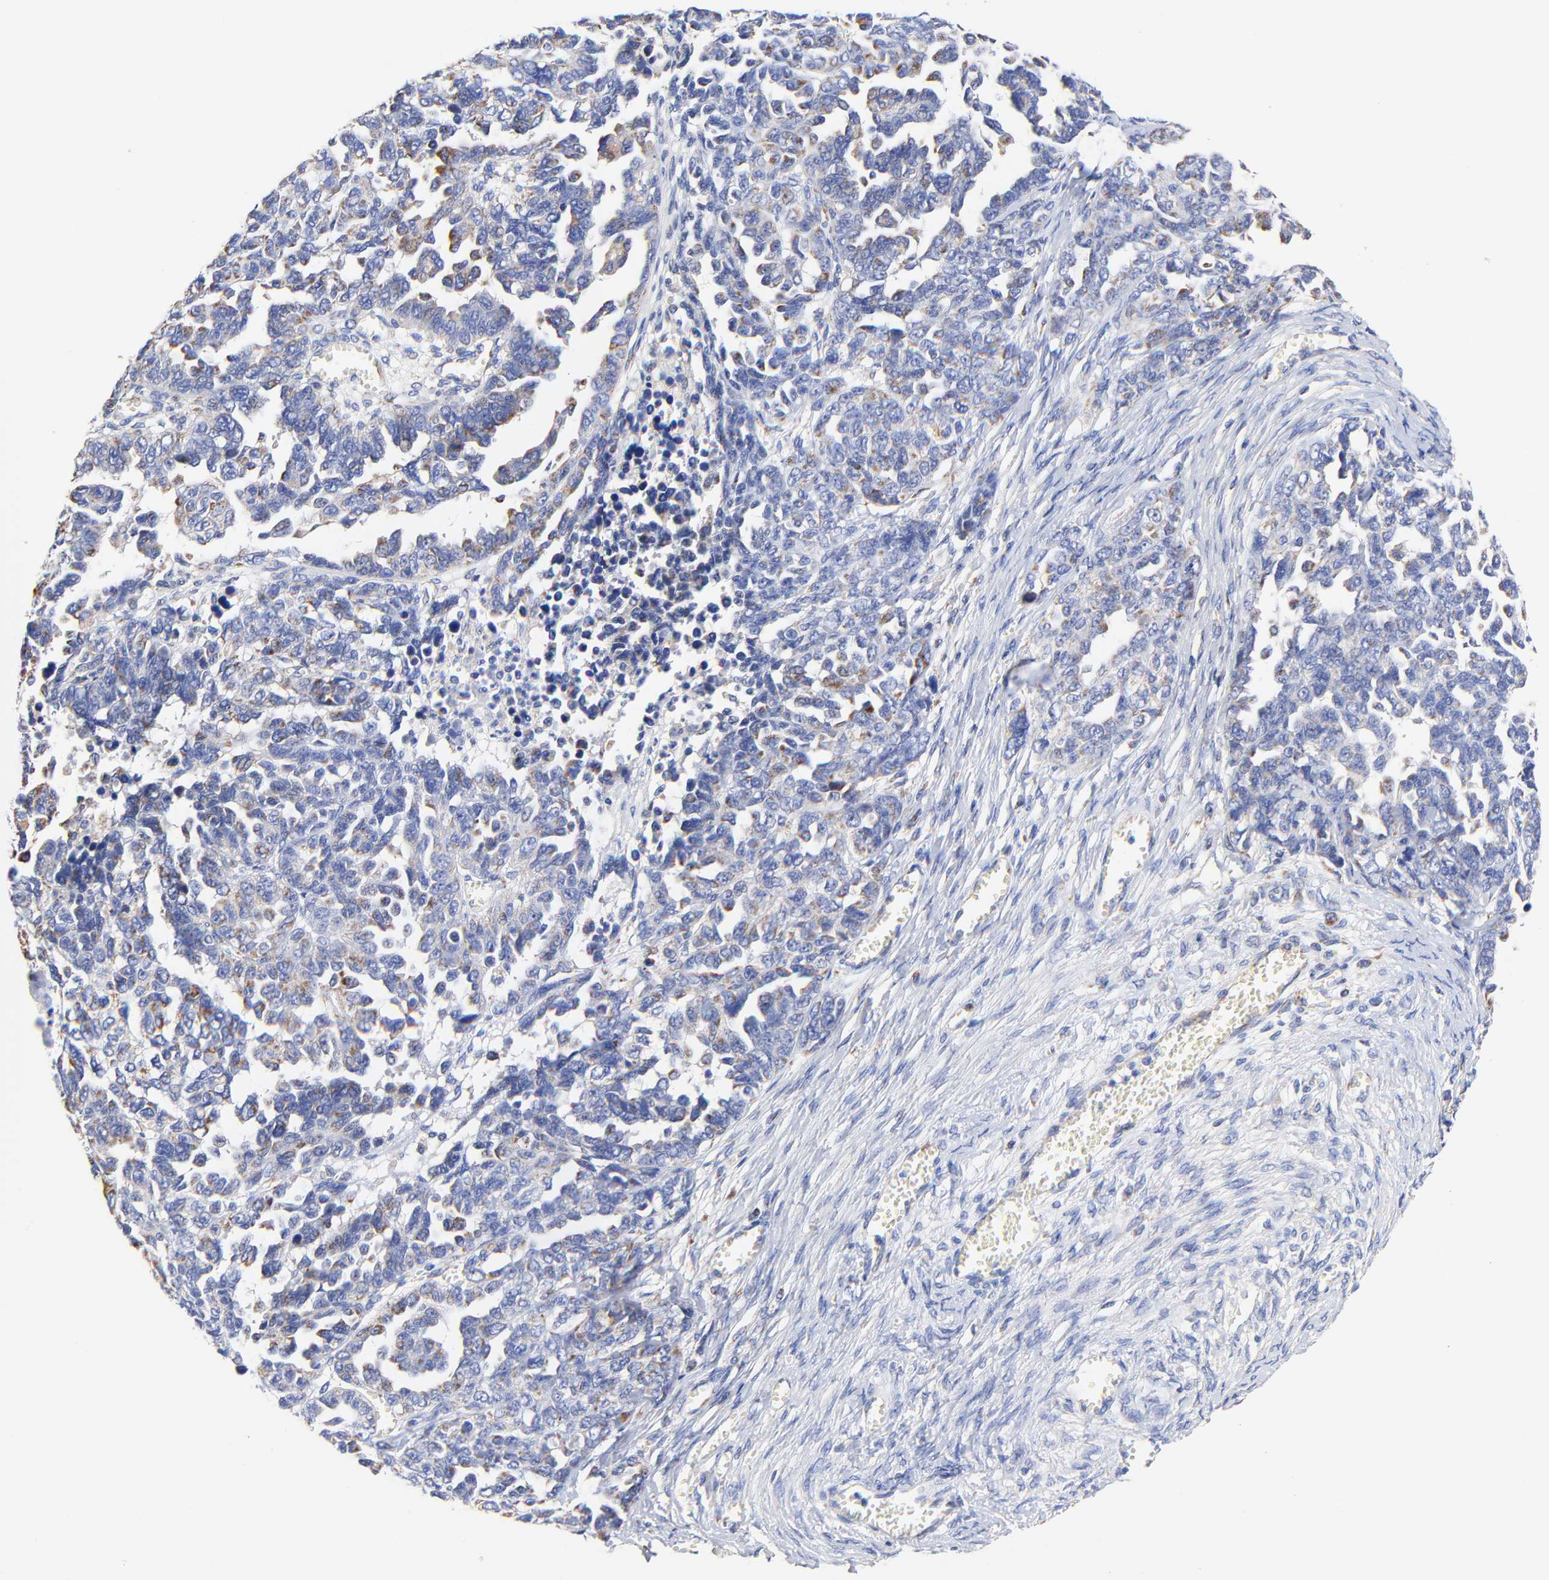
{"staining": {"intensity": "moderate", "quantity": "25%-75%", "location": "cytoplasmic/membranous"}, "tissue": "ovarian cancer", "cell_type": "Tumor cells", "image_type": "cancer", "snomed": [{"axis": "morphology", "description": "Cystadenocarcinoma, serous, NOS"}, {"axis": "topography", "description": "Ovary"}], "caption": "This is an image of immunohistochemistry (IHC) staining of ovarian serous cystadenocarcinoma, which shows moderate positivity in the cytoplasmic/membranous of tumor cells.", "gene": "ATP5F1D", "patient": {"sex": "female", "age": 69}}